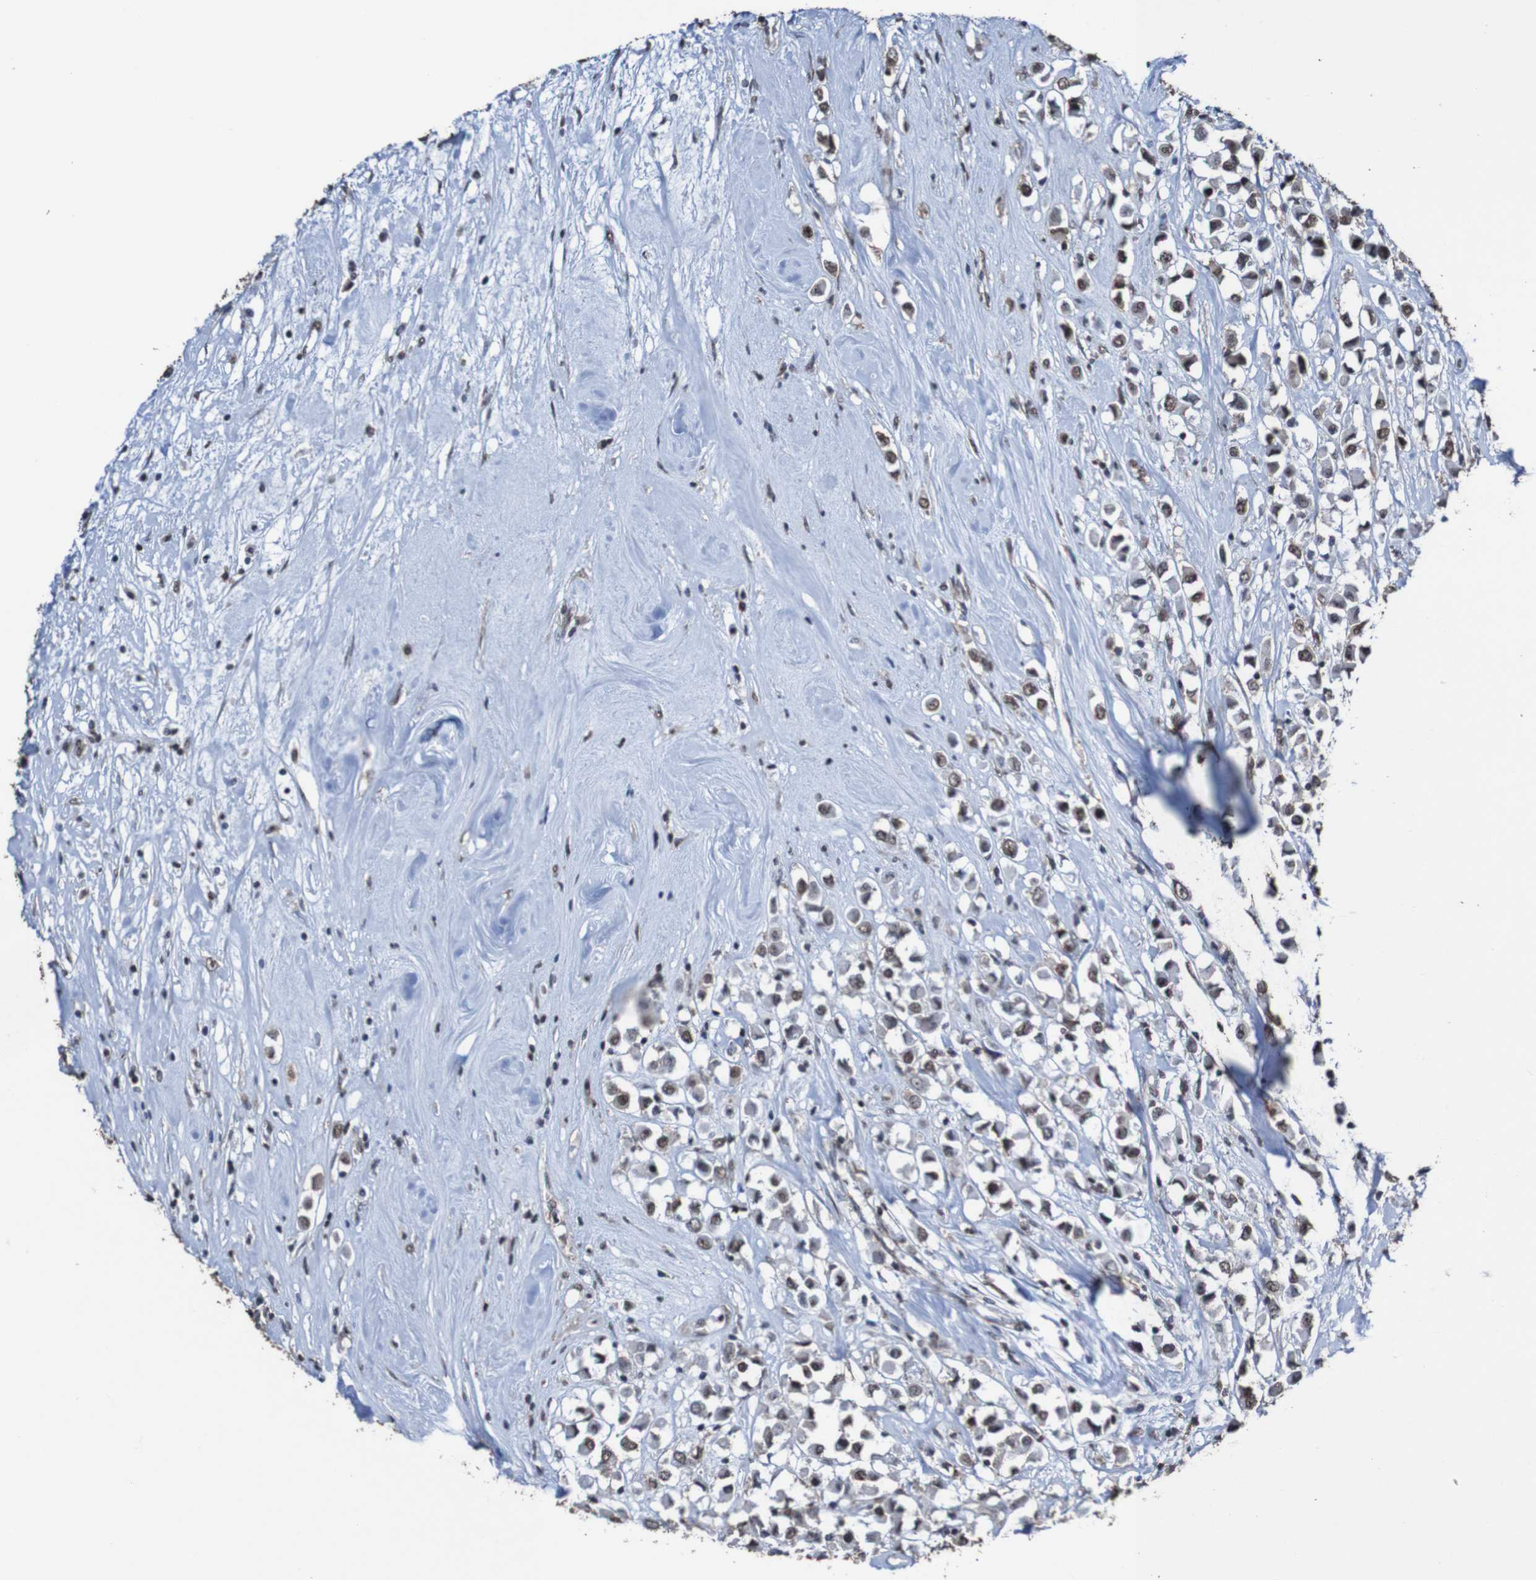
{"staining": {"intensity": "moderate", "quantity": ">75%", "location": "nuclear"}, "tissue": "breast cancer", "cell_type": "Tumor cells", "image_type": "cancer", "snomed": [{"axis": "morphology", "description": "Duct carcinoma"}, {"axis": "topography", "description": "Breast"}], "caption": "Human infiltrating ductal carcinoma (breast) stained for a protein (brown) demonstrates moderate nuclear positive staining in approximately >75% of tumor cells.", "gene": "GFI1", "patient": {"sex": "female", "age": 61}}